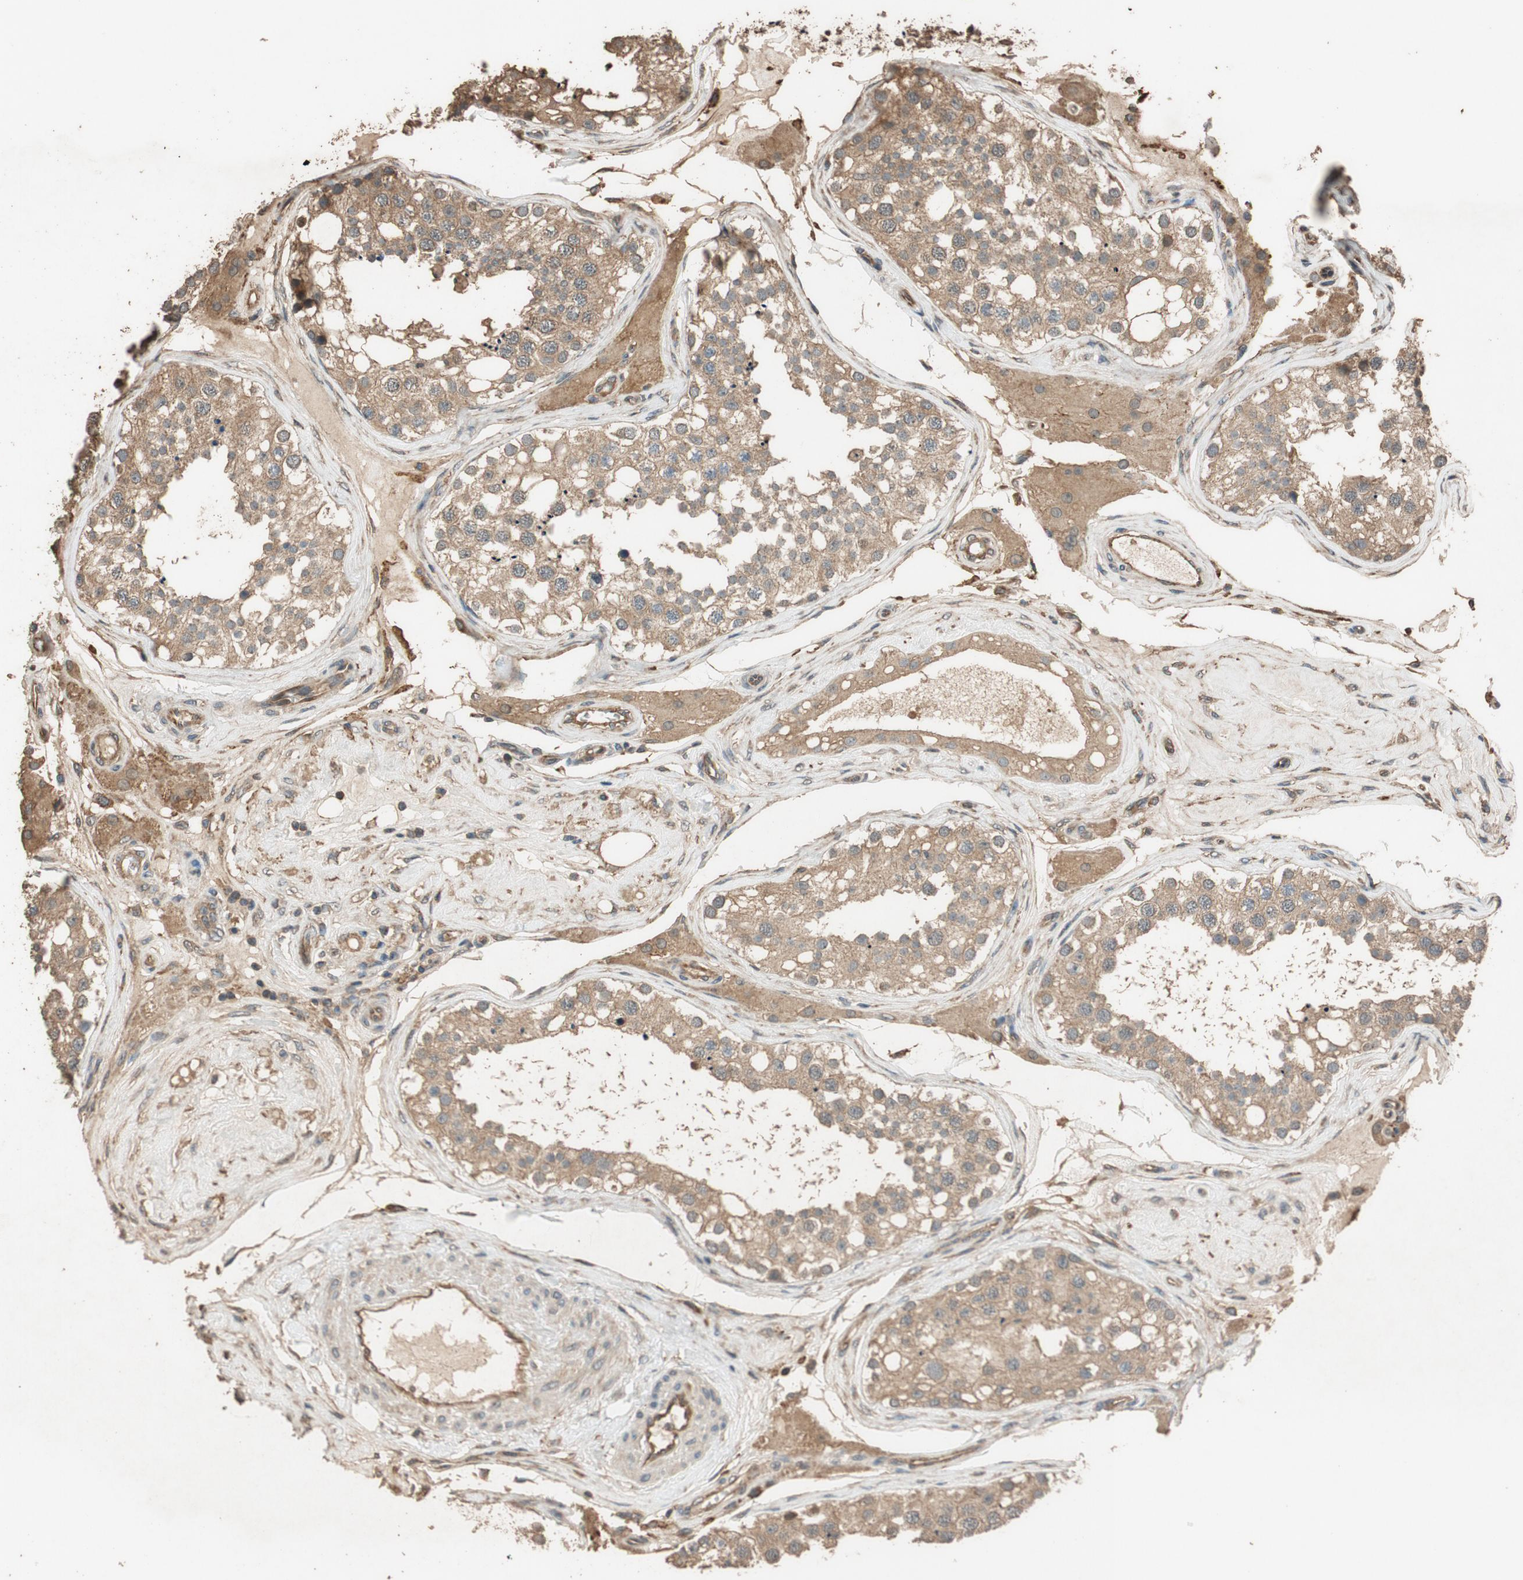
{"staining": {"intensity": "moderate", "quantity": ">75%", "location": "cytoplasmic/membranous"}, "tissue": "testis", "cell_type": "Cells in seminiferous ducts", "image_type": "normal", "snomed": [{"axis": "morphology", "description": "Normal tissue, NOS"}, {"axis": "topography", "description": "Testis"}], "caption": "The micrograph exhibits immunohistochemical staining of normal testis. There is moderate cytoplasmic/membranous expression is seen in approximately >75% of cells in seminiferous ducts.", "gene": "MST1R", "patient": {"sex": "male", "age": 68}}